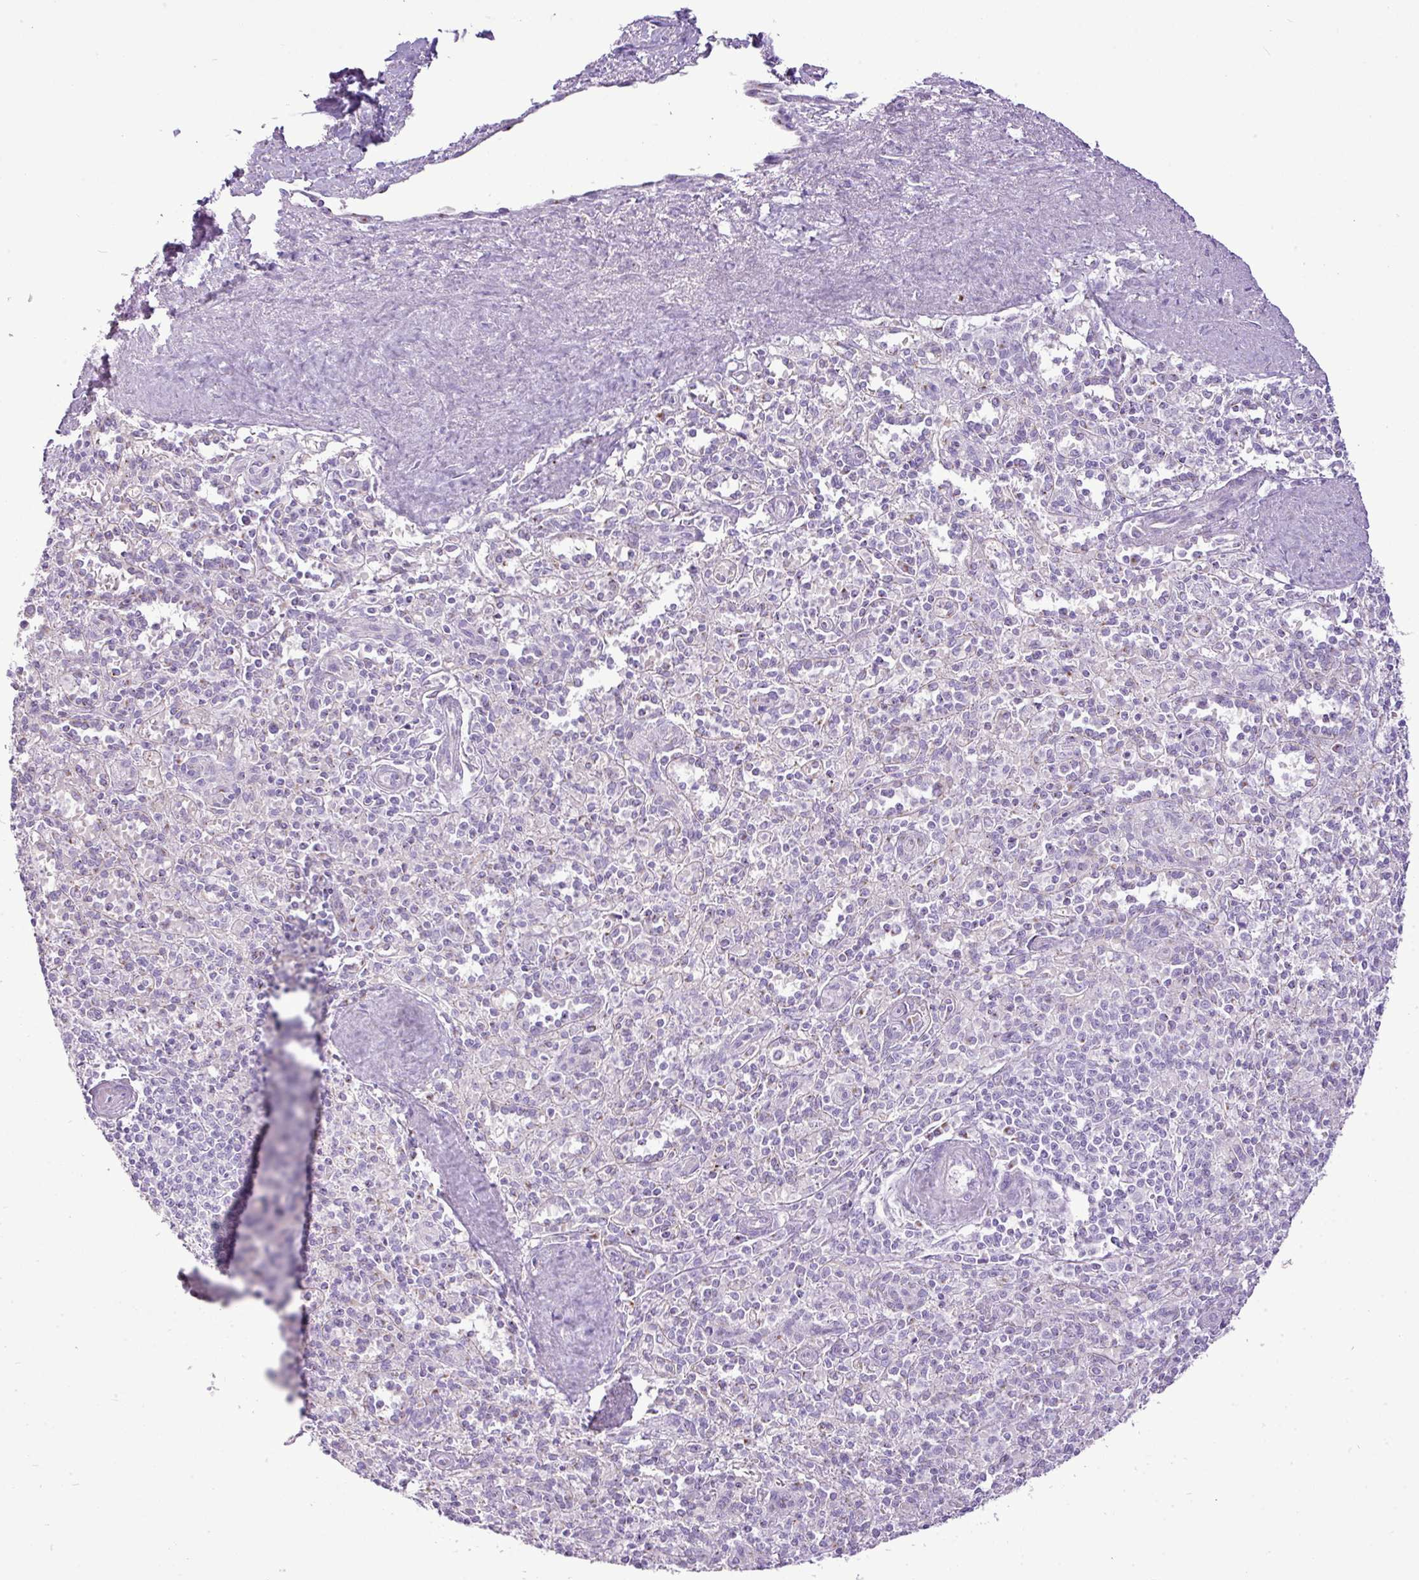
{"staining": {"intensity": "negative", "quantity": "none", "location": "none"}, "tissue": "spleen", "cell_type": "Cells in red pulp", "image_type": "normal", "snomed": [{"axis": "morphology", "description": "Normal tissue, NOS"}, {"axis": "topography", "description": "Spleen"}], "caption": "DAB (3,3'-diaminobenzidine) immunohistochemical staining of unremarkable human spleen exhibits no significant expression in cells in red pulp.", "gene": "FAM43A", "patient": {"sex": "female", "age": 70}}